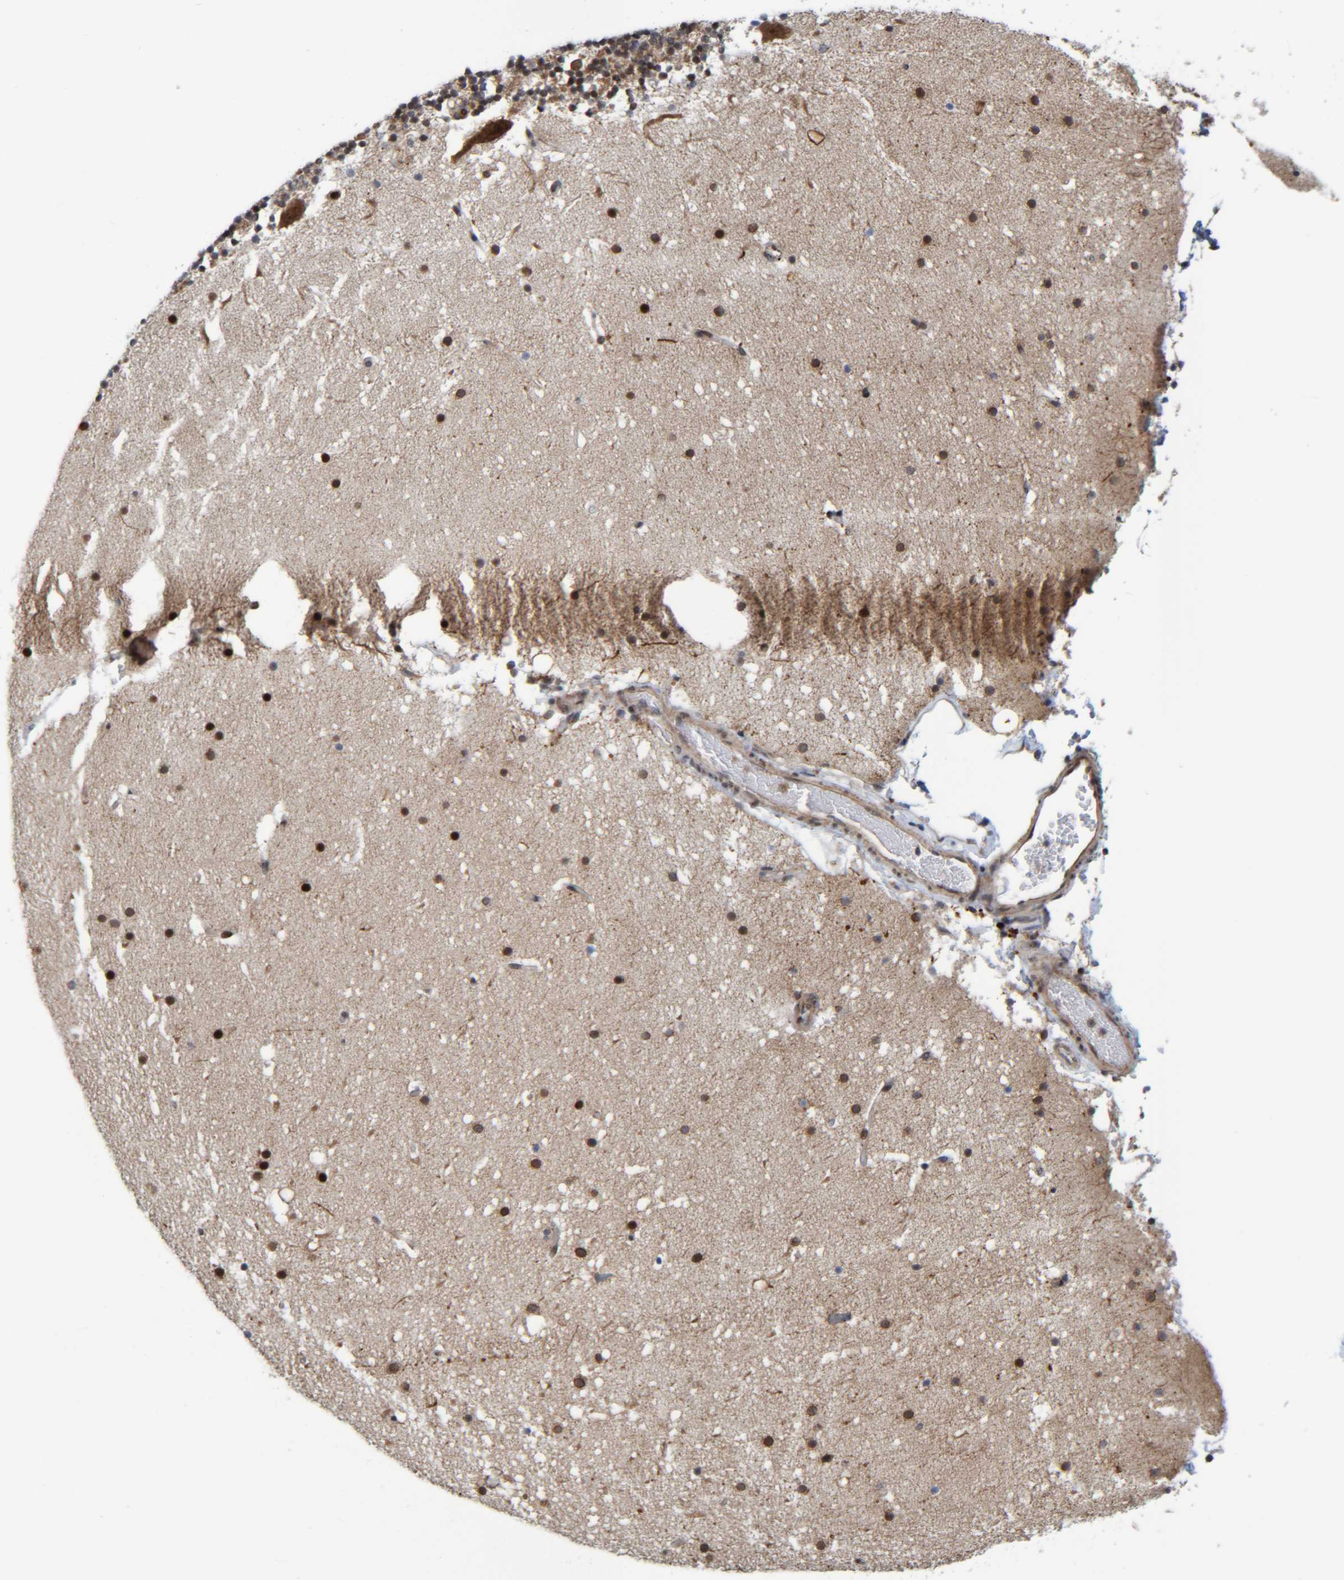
{"staining": {"intensity": "moderate", "quantity": "<25%", "location": "nuclear"}, "tissue": "cerebellum", "cell_type": "Cells in granular layer", "image_type": "normal", "snomed": [{"axis": "morphology", "description": "Normal tissue, NOS"}, {"axis": "topography", "description": "Cerebellum"}], "caption": "This is a micrograph of immunohistochemistry staining of benign cerebellum, which shows moderate staining in the nuclear of cells in granular layer.", "gene": "CCDC57", "patient": {"sex": "male", "age": 57}}